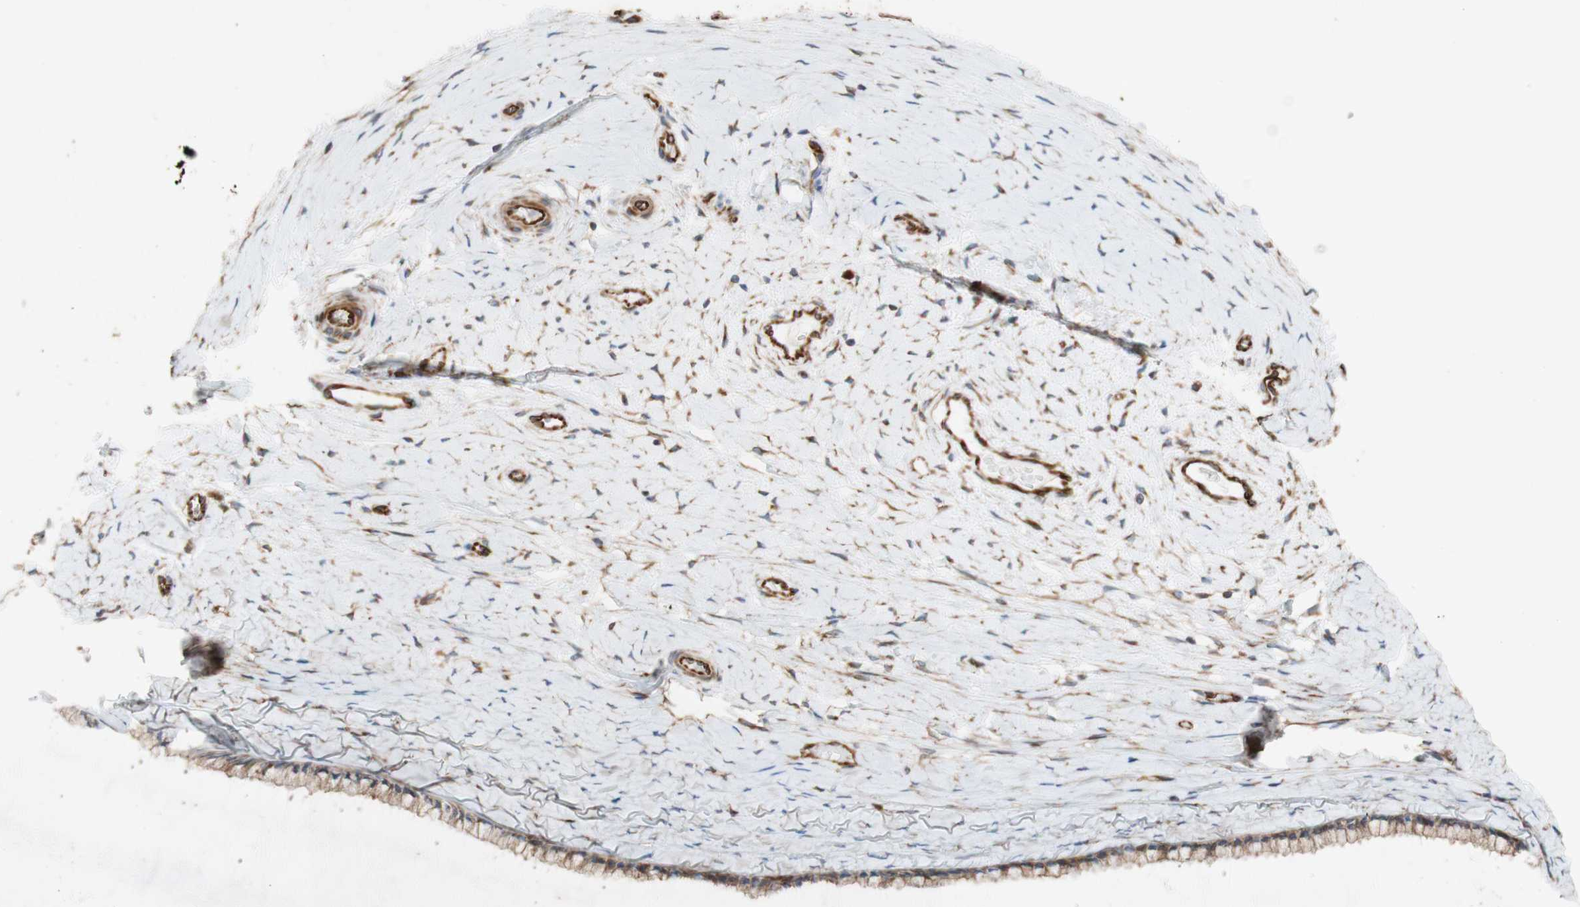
{"staining": {"intensity": "moderate", "quantity": ">75%", "location": "cytoplasmic/membranous"}, "tissue": "cervix", "cell_type": "Glandular cells", "image_type": "normal", "snomed": [{"axis": "morphology", "description": "Normal tissue, NOS"}, {"axis": "topography", "description": "Cervix"}], "caption": "Protein expression analysis of normal cervix shows moderate cytoplasmic/membranous staining in about >75% of glandular cells.", "gene": "C1orf43", "patient": {"sex": "female", "age": 39}}